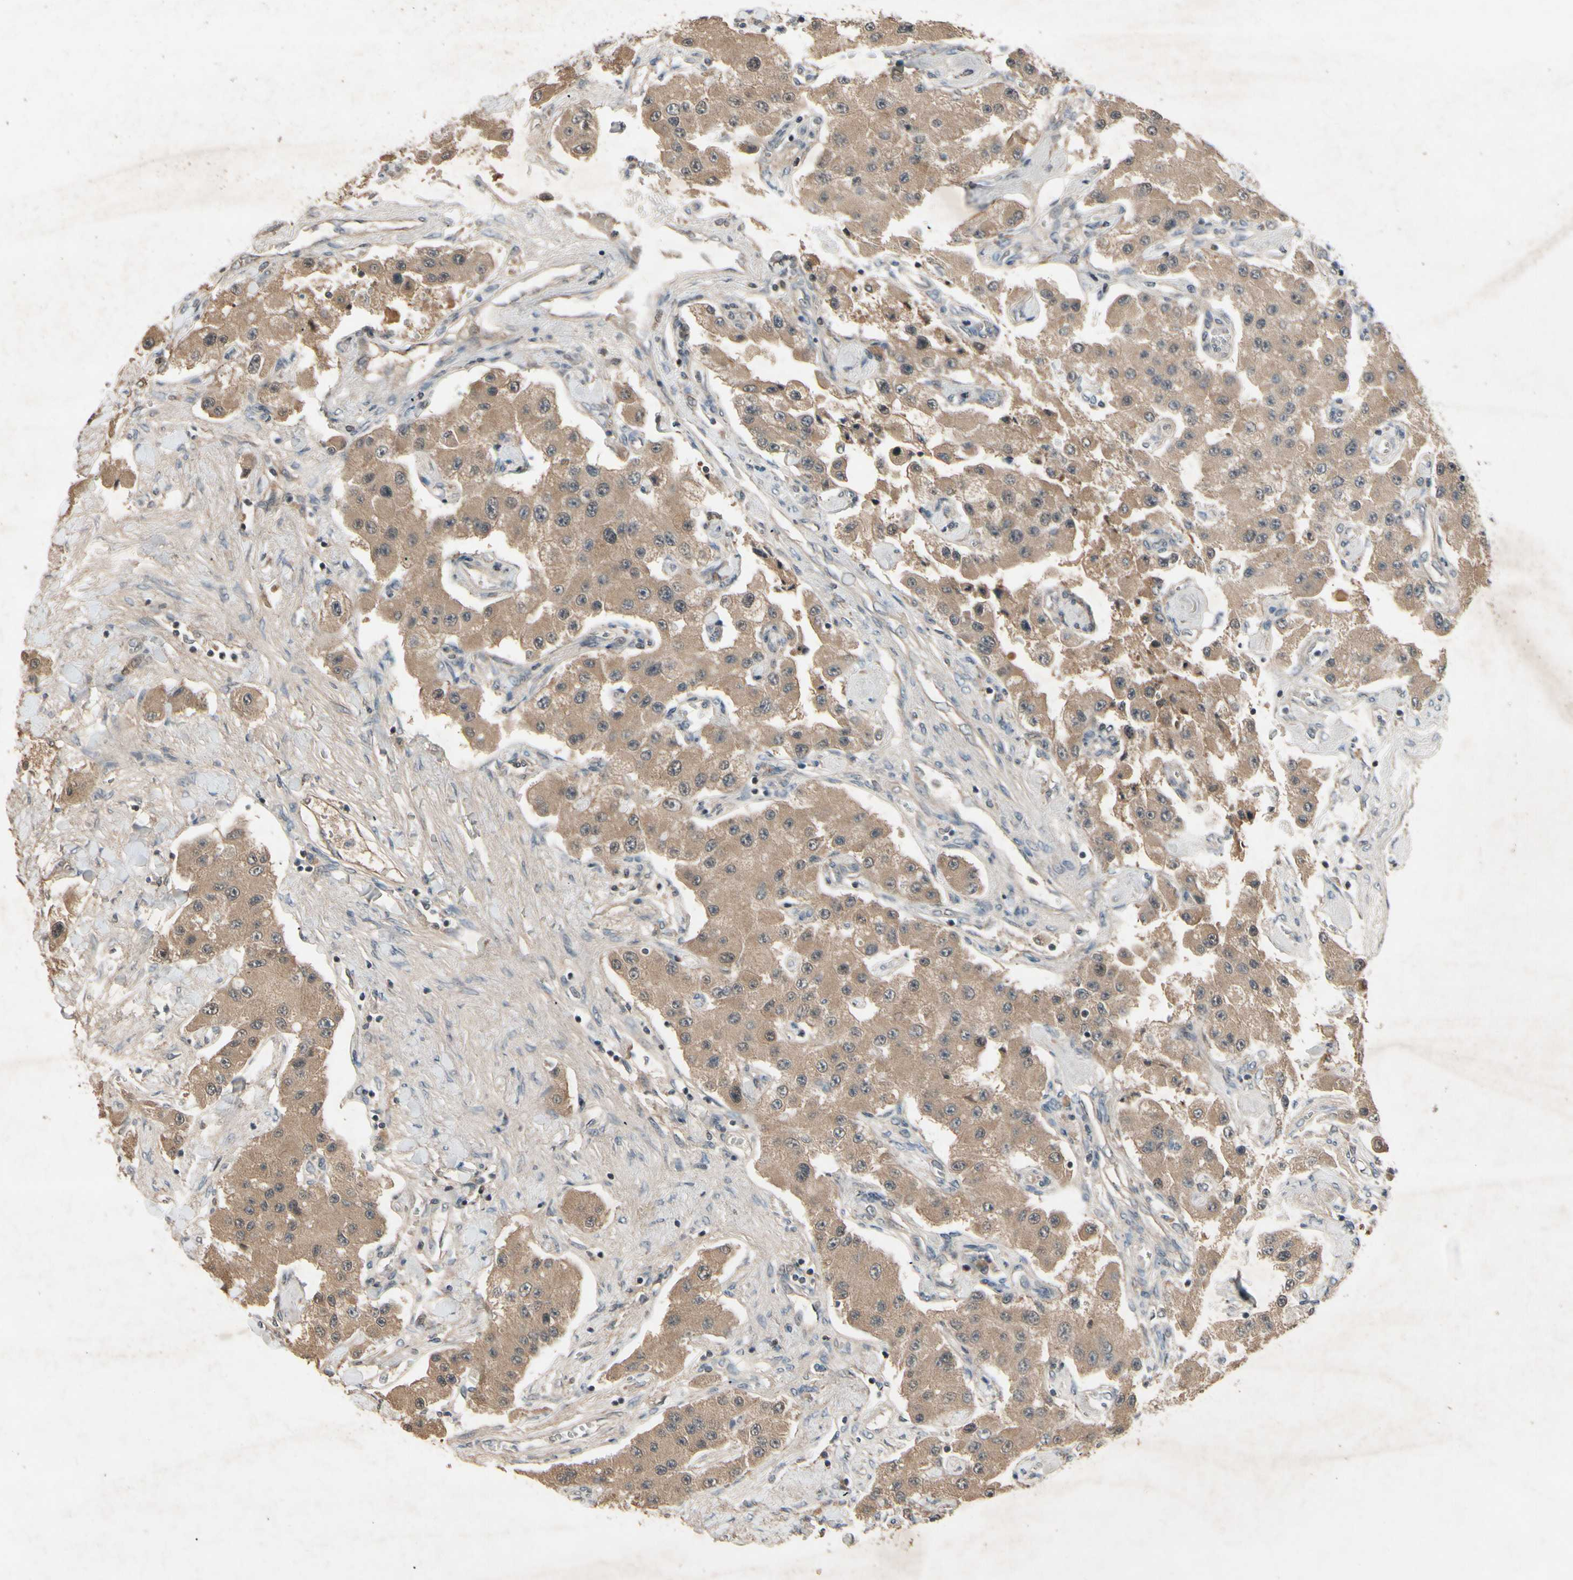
{"staining": {"intensity": "moderate", "quantity": ">75%", "location": "cytoplasmic/membranous"}, "tissue": "carcinoid", "cell_type": "Tumor cells", "image_type": "cancer", "snomed": [{"axis": "morphology", "description": "Carcinoid, malignant, NOS"}, {"axis": "topography", "description": "Pancreas"}], "caption": "Immunohistochemical staining of carcinoid displays moderate cytoplasmic/membranous protein positivity in about >75% of tumor cells.", "gene": "NSF", "patient": {"sex": "male", "age": 41}}